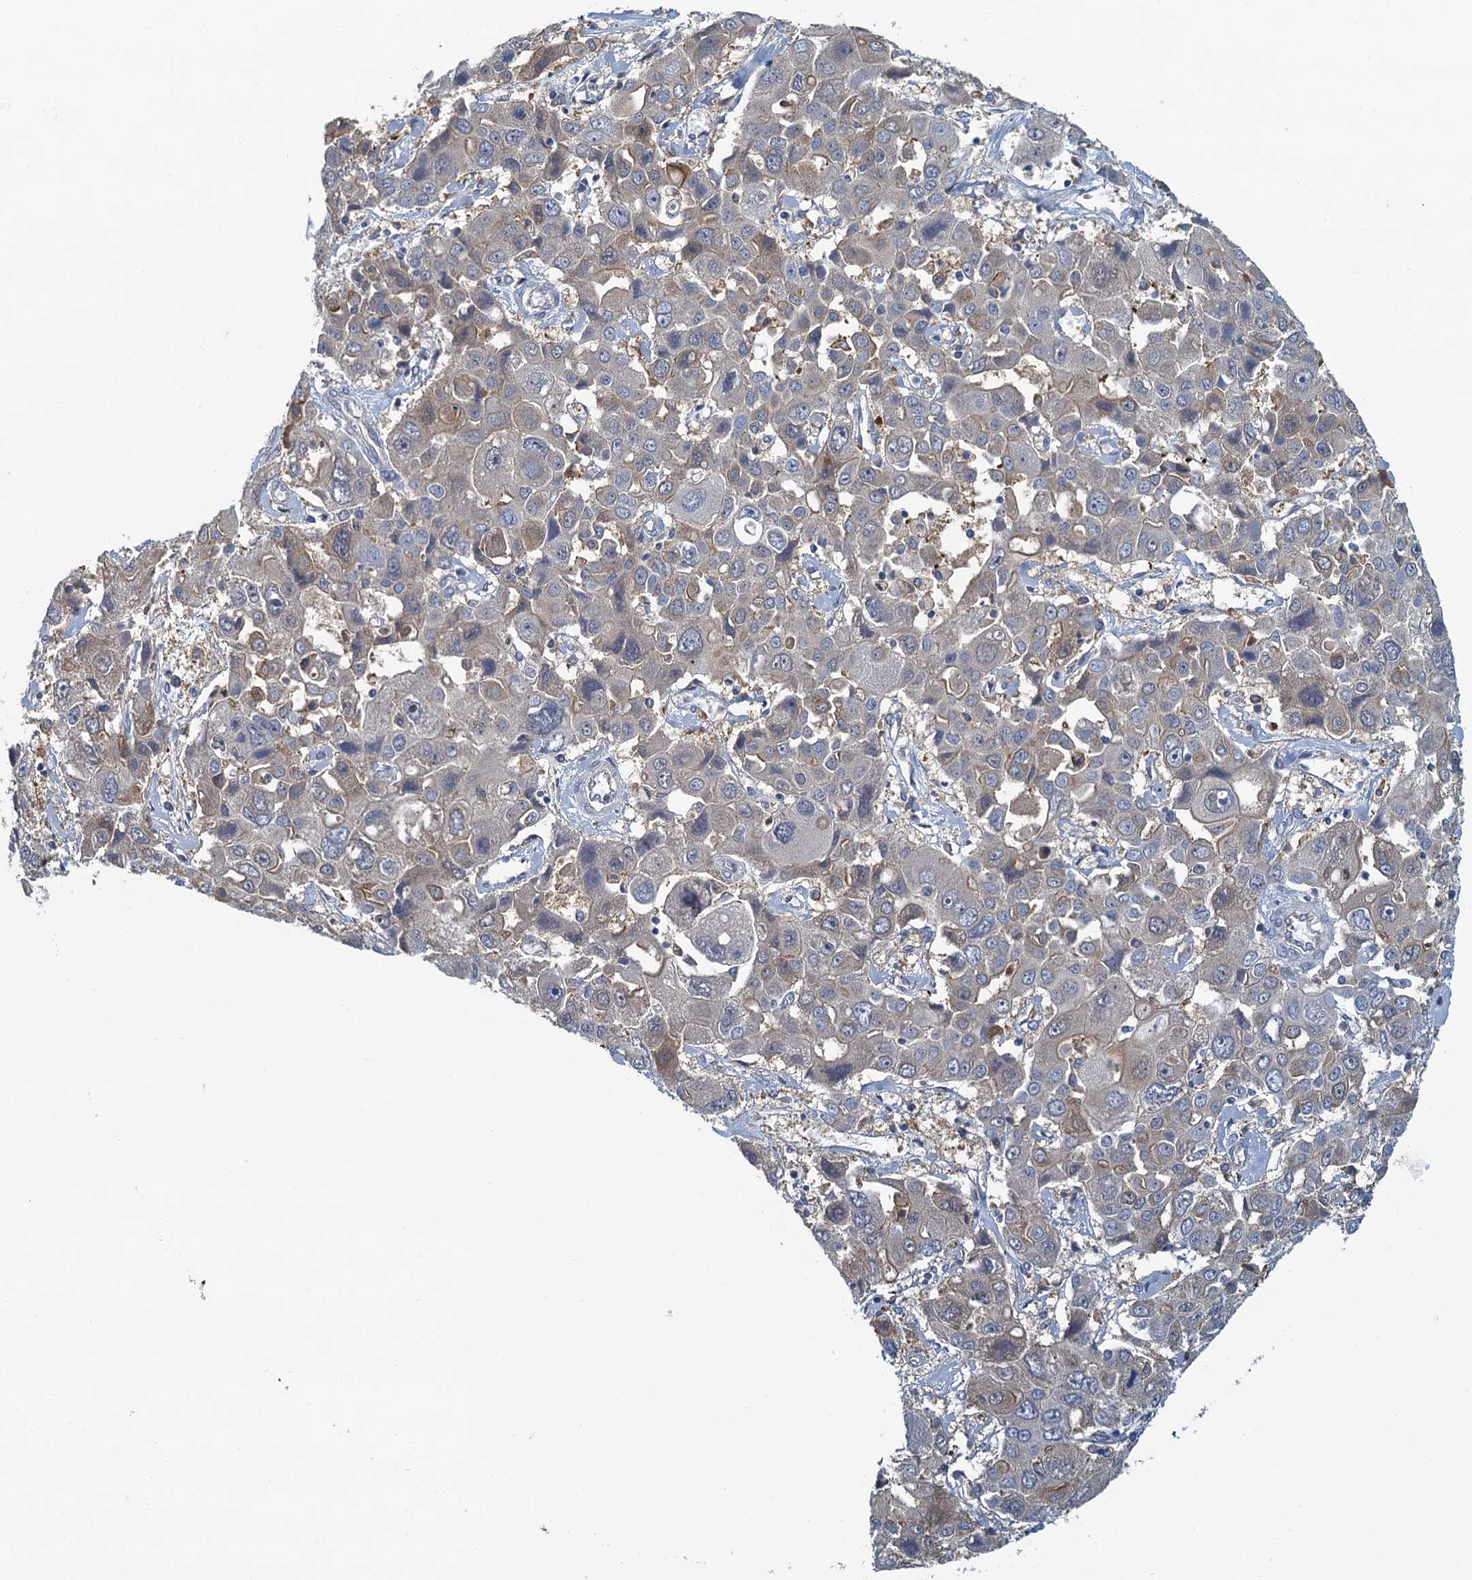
{"staining": {"intensity": "weak", "quantity": "<25%", "location": "cytoplasmic/membranous"}, "tissue": "liver cancer", "cell_type": "Tumor cells", "image_type": "cancer", "snomed": [{"axis": "morphology", "description": "Cholangiocarcinoma"}, {"axis": "topography", "description": "Liver"}], "caption": "IHC micrograph of human liver cholangiocarcinoma stained for a protein (brown), which shows no staining in tumor cells. Nuclei are stained in blue.", "gene": "NCKAP1L", "patient": {"sex": "male", "age": 67}}